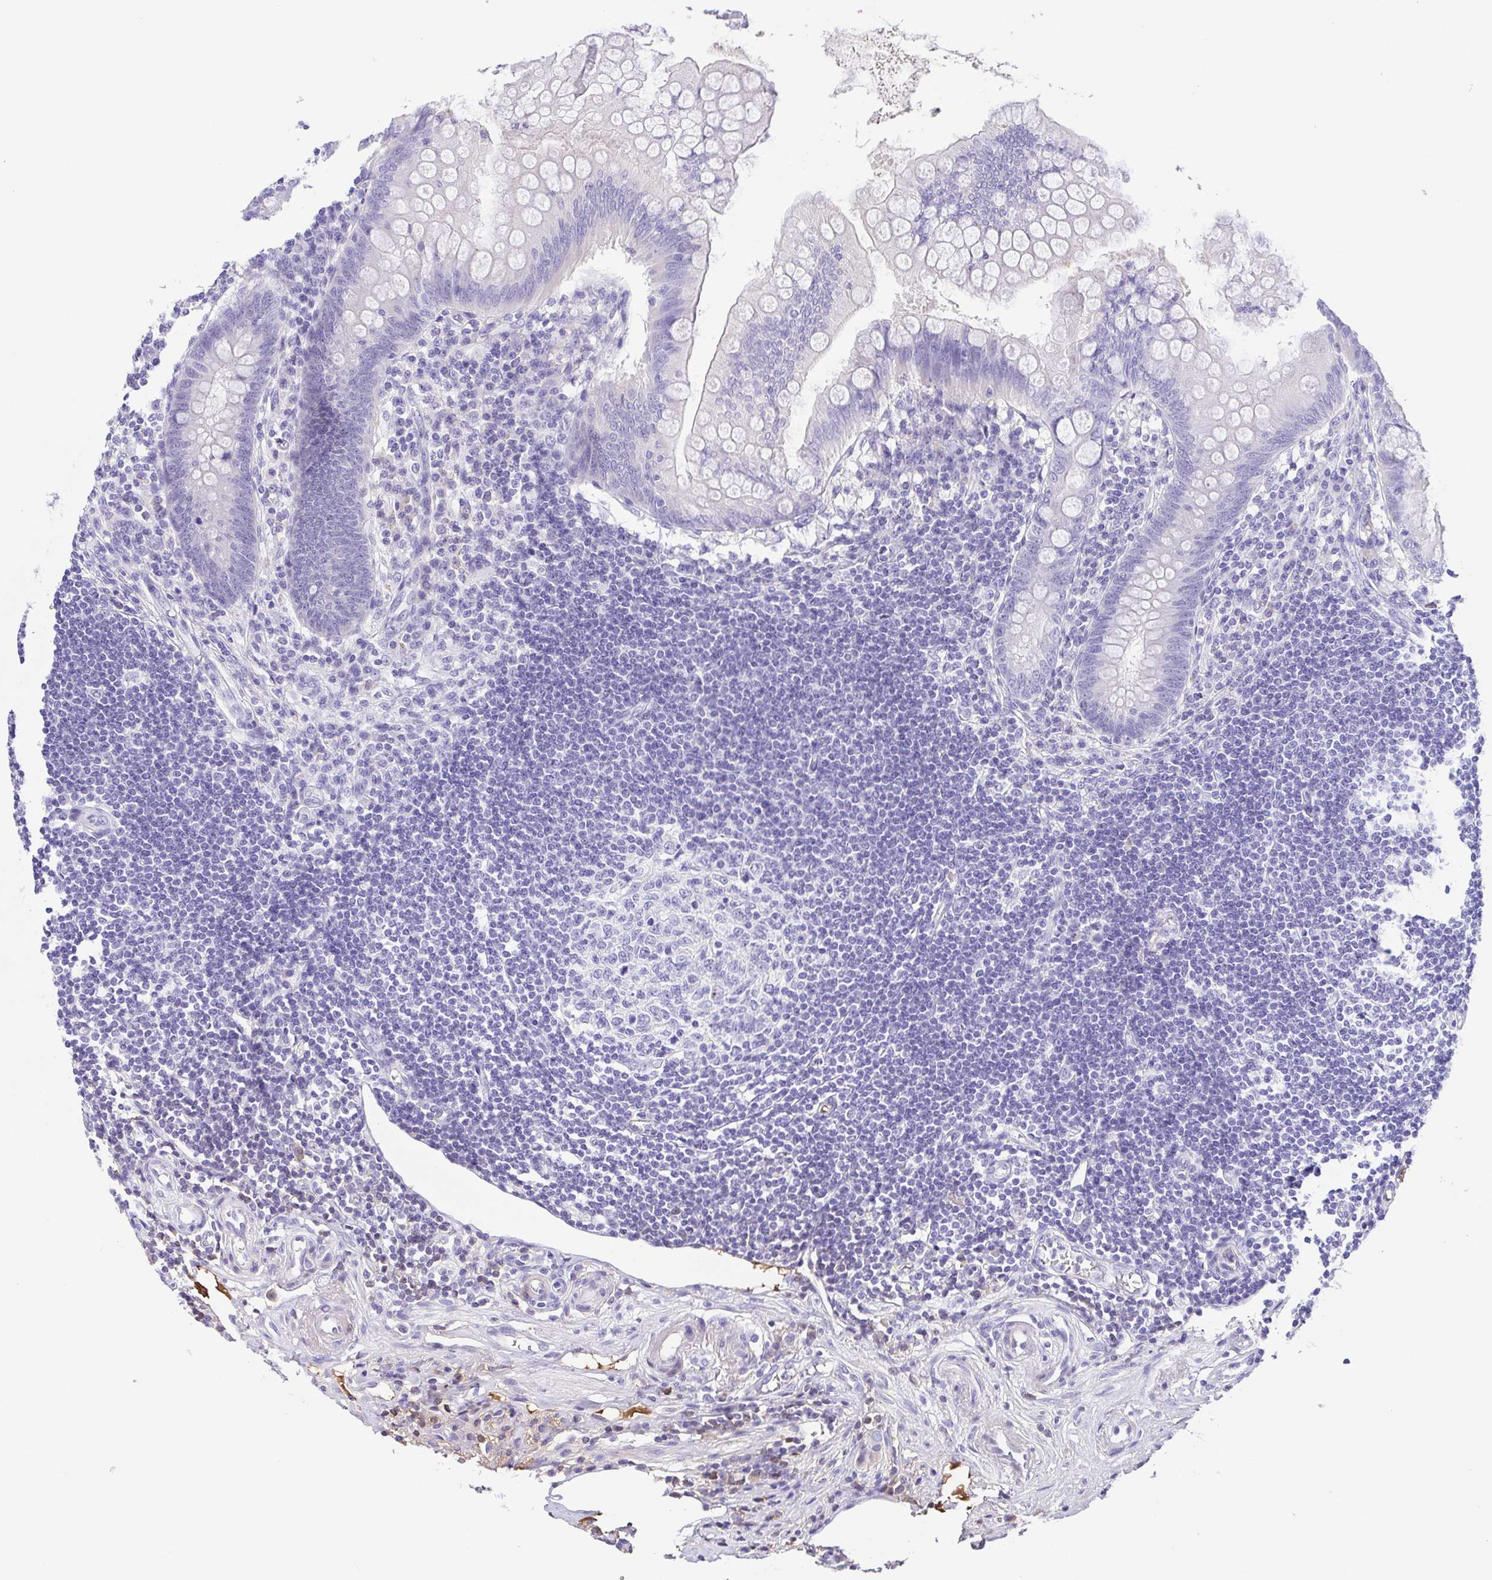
{"staining": {"intensity": "negative", "quantity": "none", "location": "none"}, "tissue": "appendix", "cell_type": "Glandular cells", "image_type": "normal", "snomed": [{"axis": "morphology", "description": "Normal tissue, NOS"}, {"axis": "topography", "description": "Appendix"}], "caption": "High power microscopy image of an immunohistochemistry image of normal appendix, revealing no significant staining in glandular cells.", "gene": "IGFL1", "patient": {"sex": "female", "age": 57}}